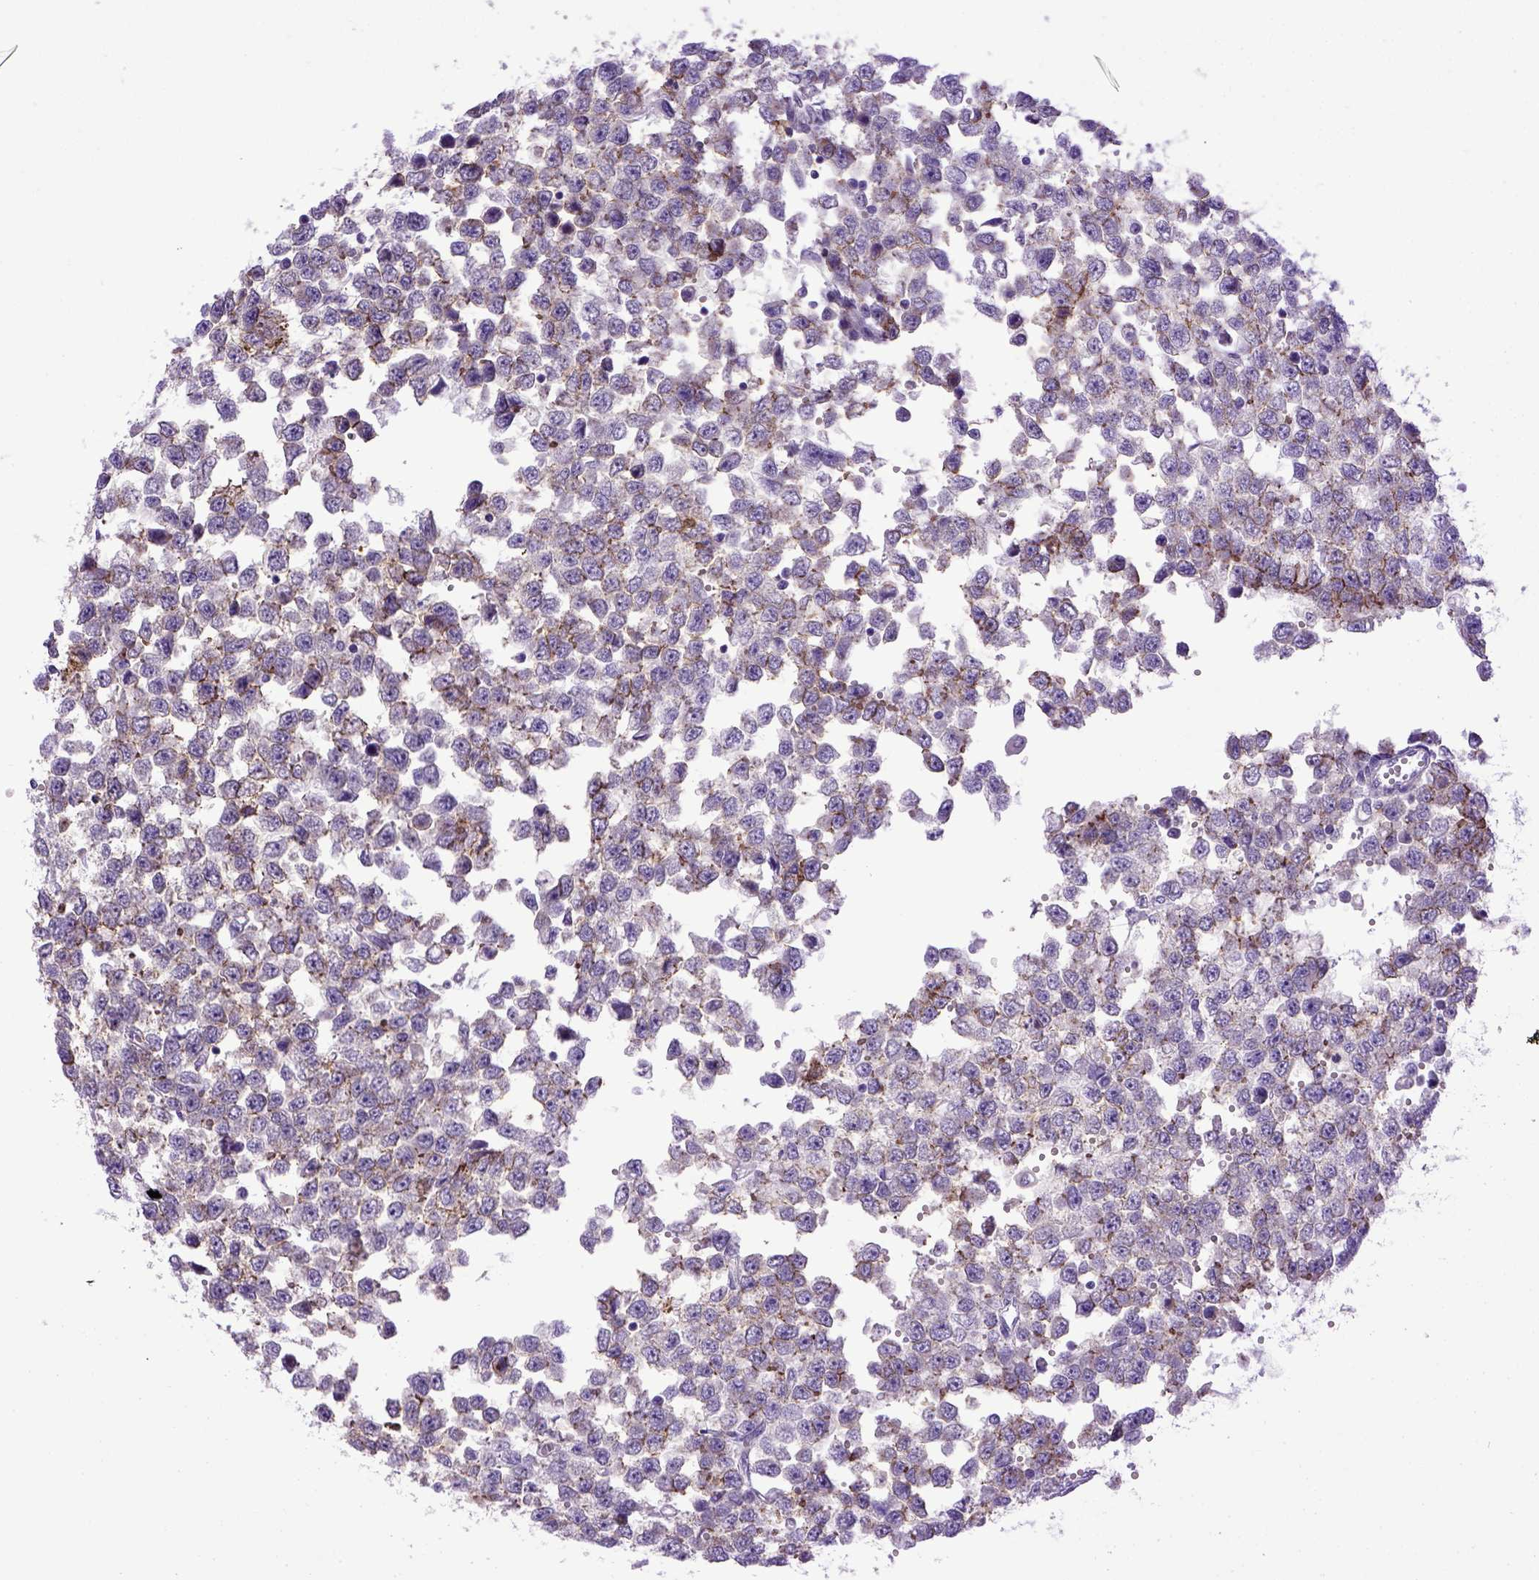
{"staining": {"intensity": "moderate", "quantity": "<25%", "location": "cytoplasmic/membranous"}, "tissue": "testis cancer", "cell_type": "Tumor cells", "image_type": "cancer", "snomed": [{"axis": "morphology", "description": "Normal tissue, NOS"}, {"axis": "morphology", "description": "Seminoma, NOS"}, {"axis": "topography", "description": "Testis"}, {"axis": "topography", "description": "Epididymis"}], "caption": "Moderate cytoplasmic/membranous expression for a protein is identified in about <25% of tumor cells of seminoma (testis) using immunohistochemistry.", "gene": "CDH1", "patient": {"sex": "male", "age": 34}}